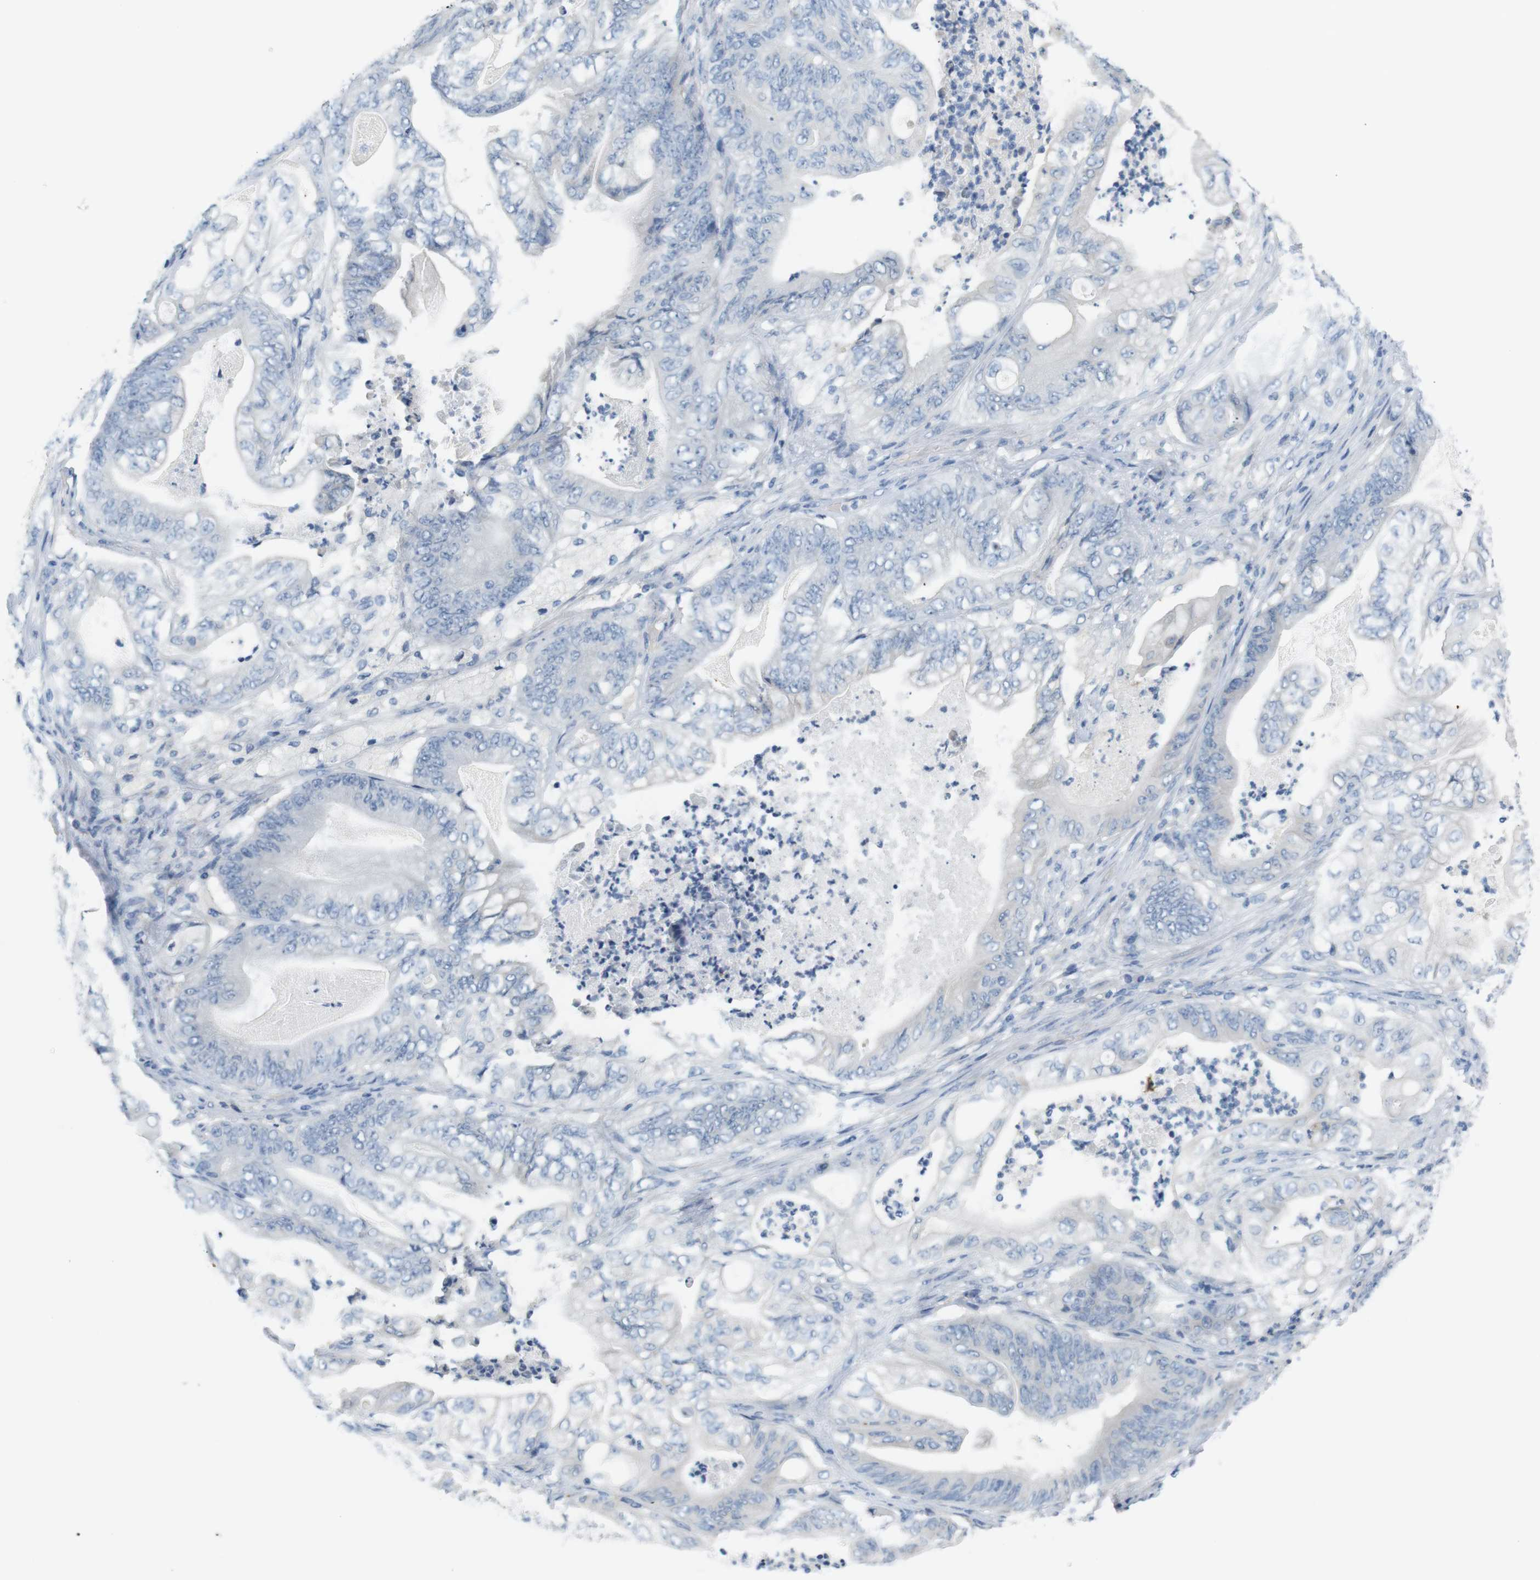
{"staining": {"intensity": "negative", "quantity": "none", "location": "none"}, "tissue": "stomach cancer", "cell_type": "Tumor cells", "image_type": "cancer", "snomed": [{"axis": "morphology", "description": "Adenocarcinoma, NOS"}, {"axis": "topography", "description": "Stomach"}], "caption": "High magnification brightfield microscopy of stomach cancer (adenocarcinoma) stained with DAB (3,3'-diaminobenzidine) (brown) and counterstained with hematoxylin (blue): tumor cells show no significant expression.", "gene": "LRRK2", "patient": {"sex": "female", "age": 73}}